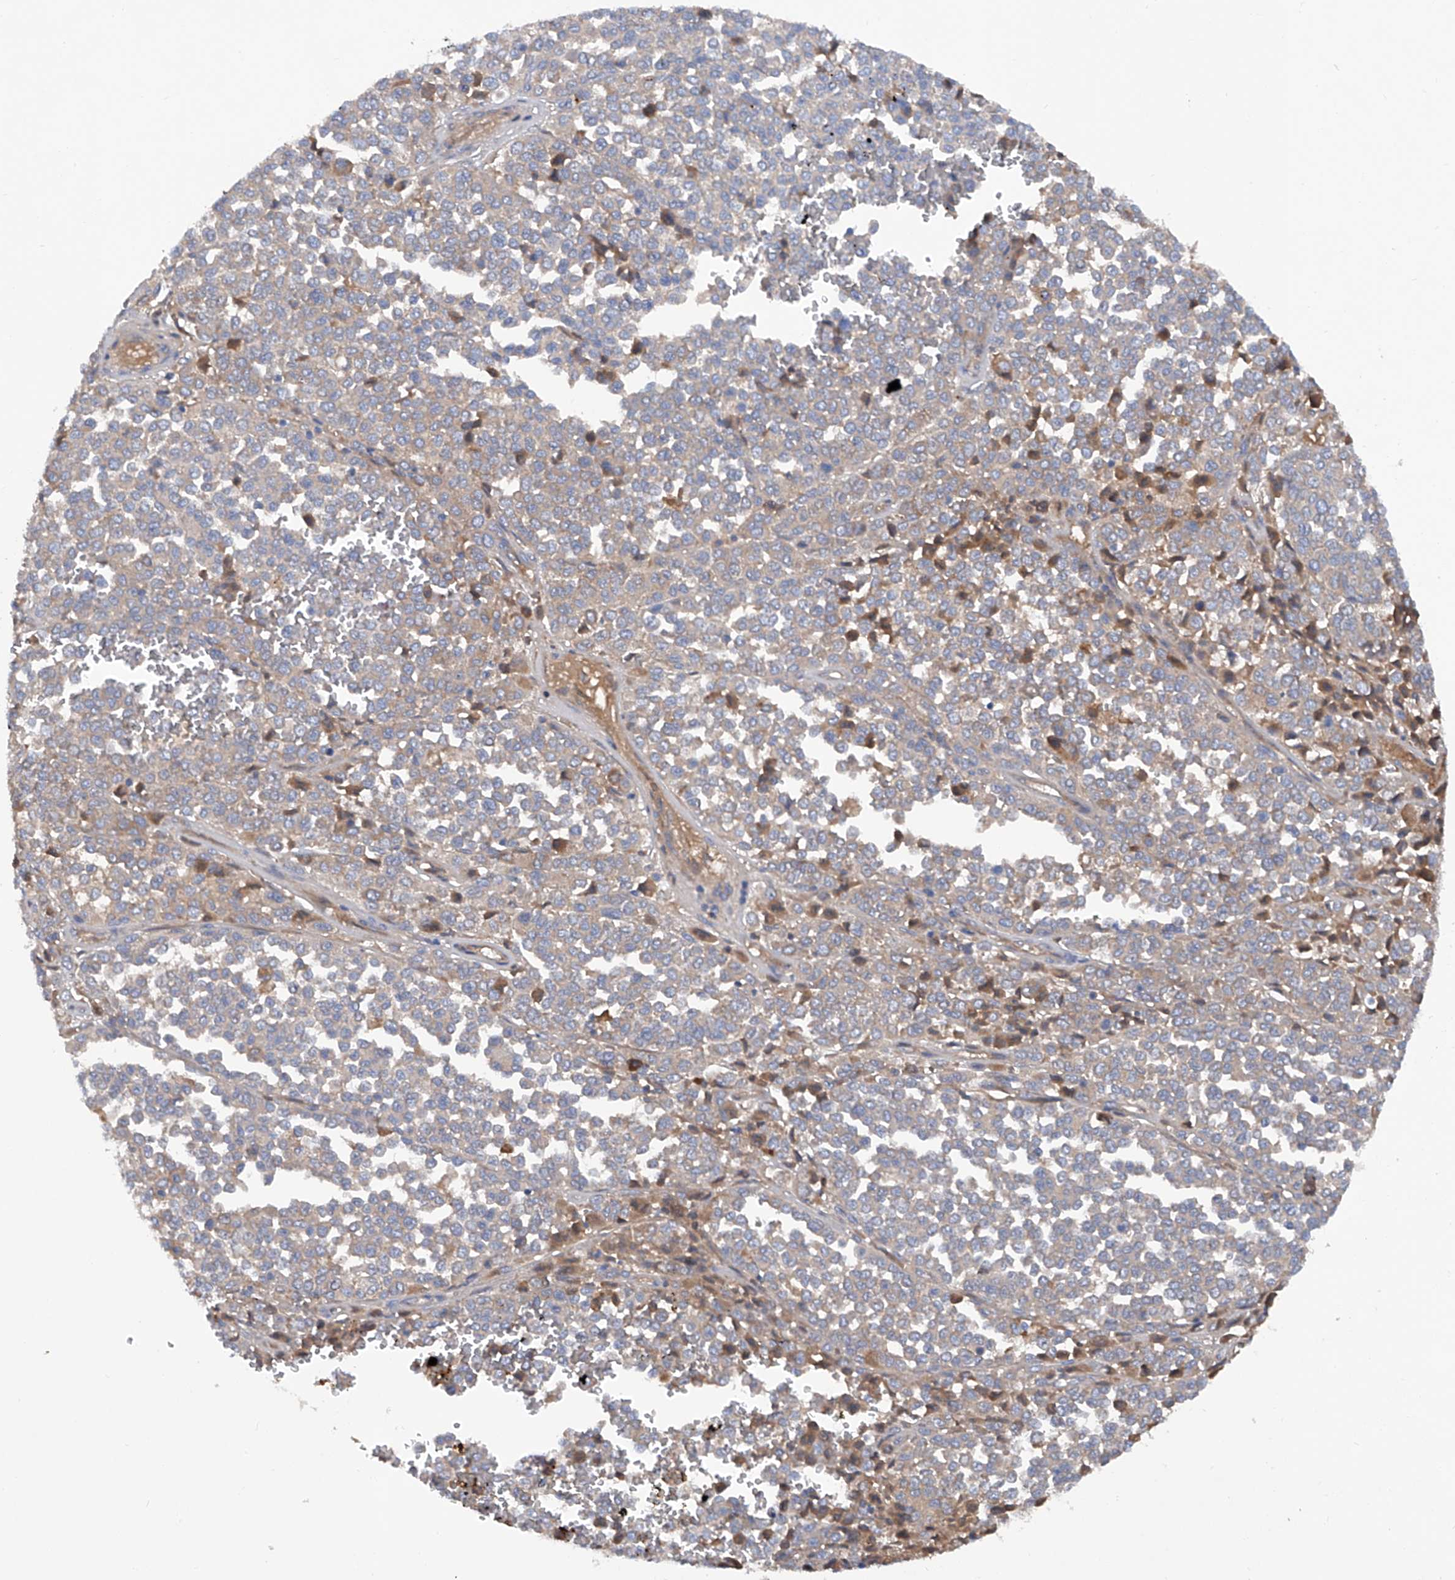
{"staining": {"intensity": "weak", "quantity": "<25%", "location": "cytoplasmic/membranous"}, "tissue": "melanoma", "cell_type": "Tumor cells", "image_type": "cancer", "snomed": [{"axis": "morphology", "description": "Malignant melanoma, Metastatic site"}, {"axis": "topography", "description": "Pancreas"}], "caption": "High power microscopy image of an IHC histopathology image of malignant melanoma (metastatic site), revealing no significant positivity in tumor cells.", "gene": "ASCC3", "patient": {"sex": "female", "age": 30}}